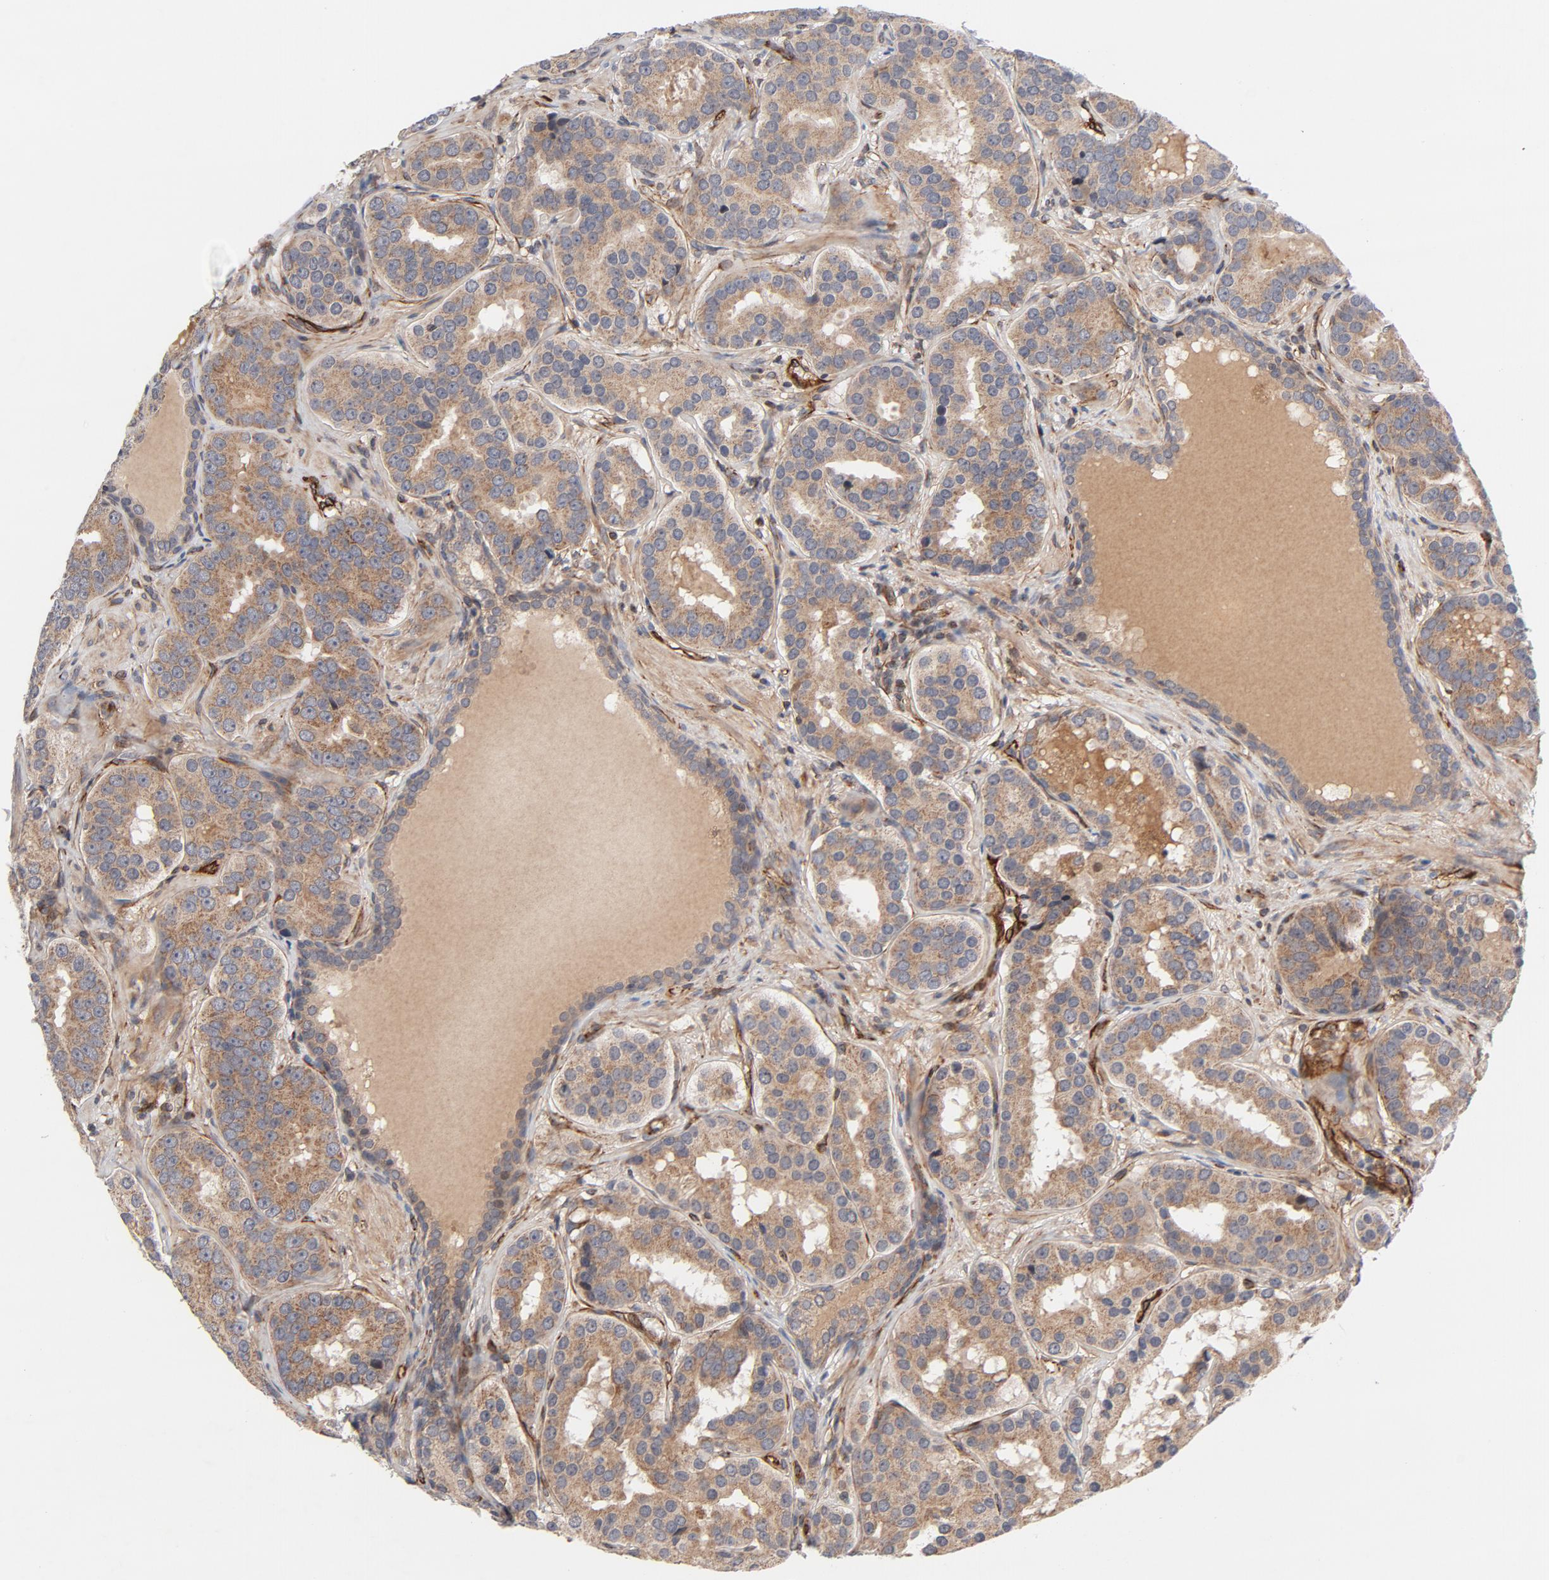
{"staining": {"intensity": "moderate", "quantity": ">75%", "location": "cytoplasmic/membranous"}, "tissue": "prostate cancer", "cell_type": "Tumor cells", "image_type": "cancer", "snomed": [{"axis": "morphology", "description": "Adenocarcinoma, Low grade"}, {"axis": "topography", "description": "Prostate"}], "caption": "Prostate cancer (low-grade adenocarcinoma) was stained to show a protein in brown. There is medium levels of moderate cytoplasmic/membranous expression in approximately >75% of tumor cells.", "gene": "DNAAF2", "patient": {"sex": "male", "age": 59}}